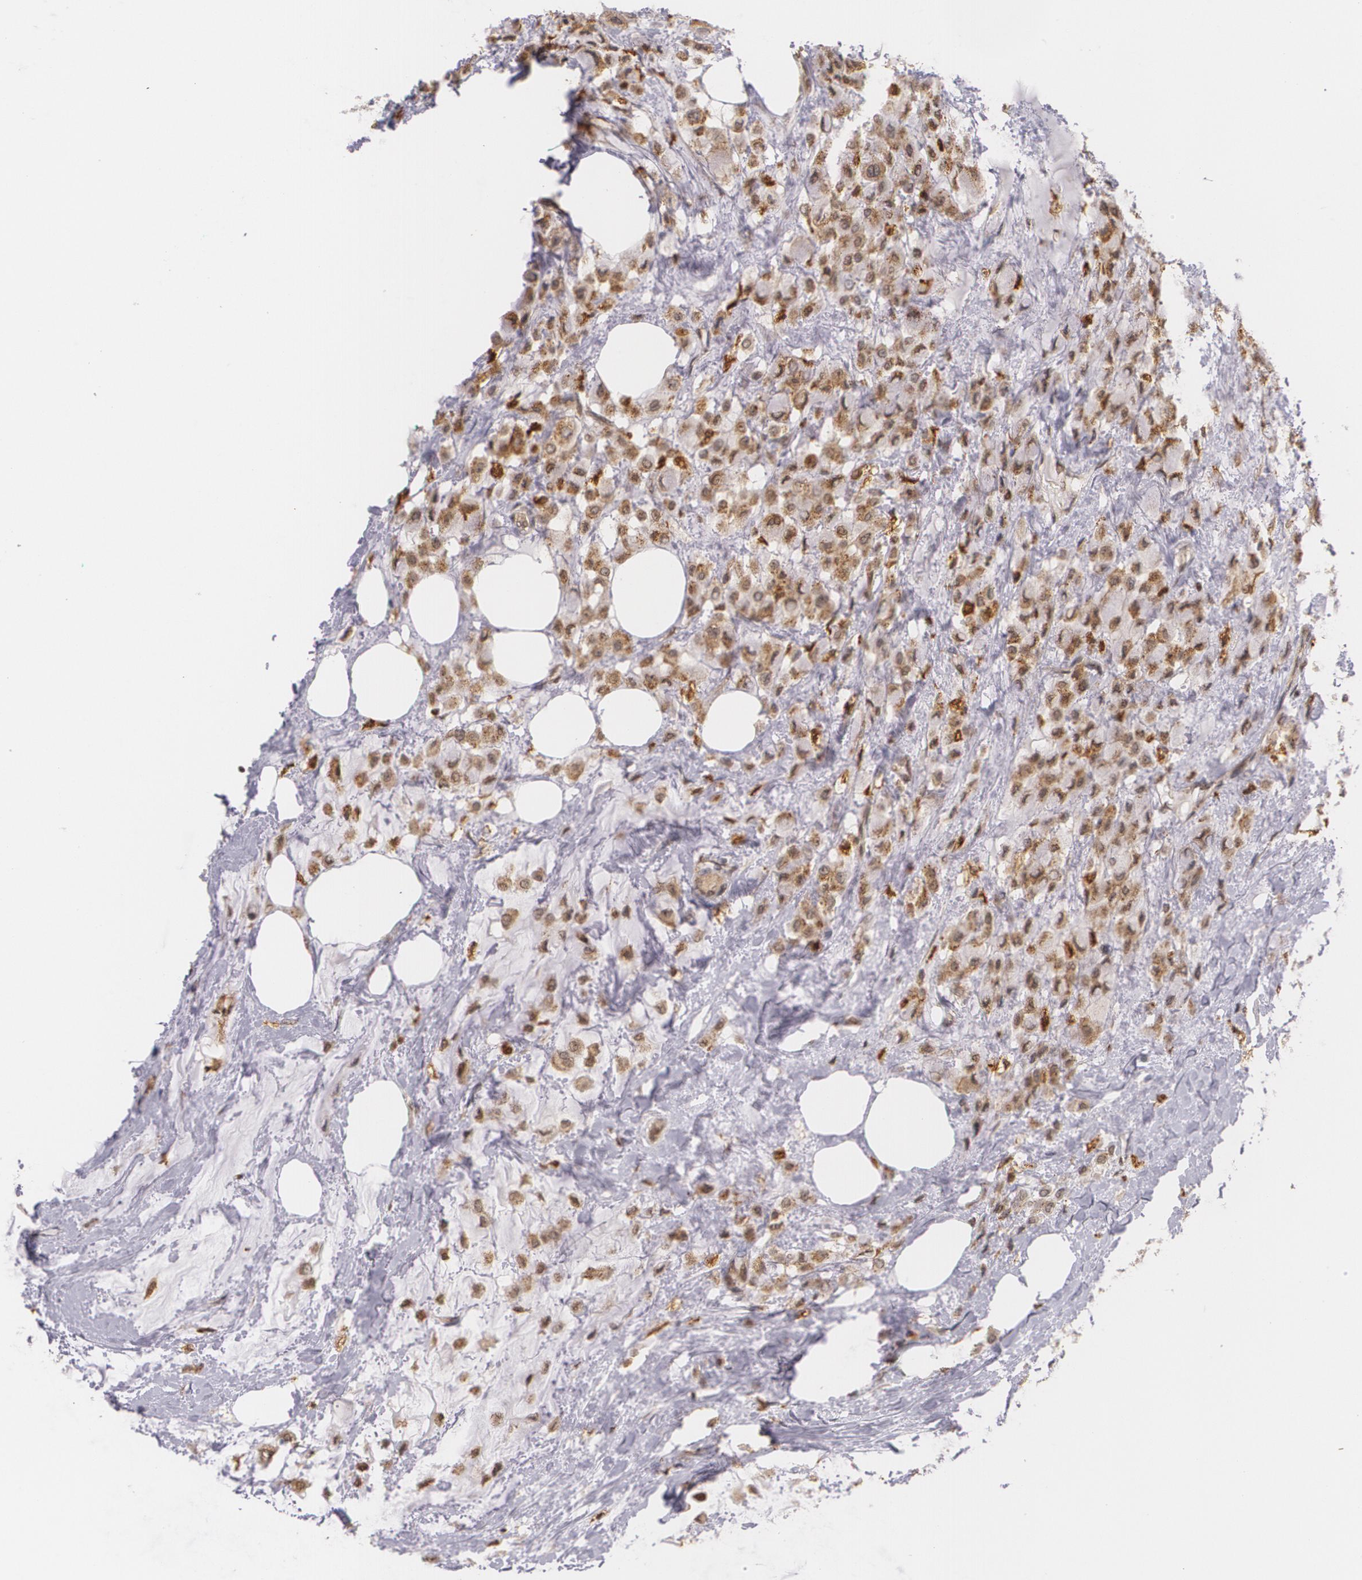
{"staining": {"intensity": "moderate", "quantity": ">75%", "location": "cytoplasmic/membranous"}, "tissue": "breast cancer", "cell_type": "Tumor cells", "image_type": "cancer", "snomed": [{"axis": "morphology", "description": "Lobular carcinoma"}, {"axis": "topography", "description": "Breast"}], "caption": "Tumor cells reveal medium levels of moderate cytoplasmic/membranous positivity in about >75% of cells in human lobular carcinoma (breast). Using DAB (3,3'-diaminobenzidine) (brown) and hematoxylin (blue) stains, captured at high magnification using brightfield microscopy.", "gene": "VAV3", "patient": {"sex": "female", "age": 85}}